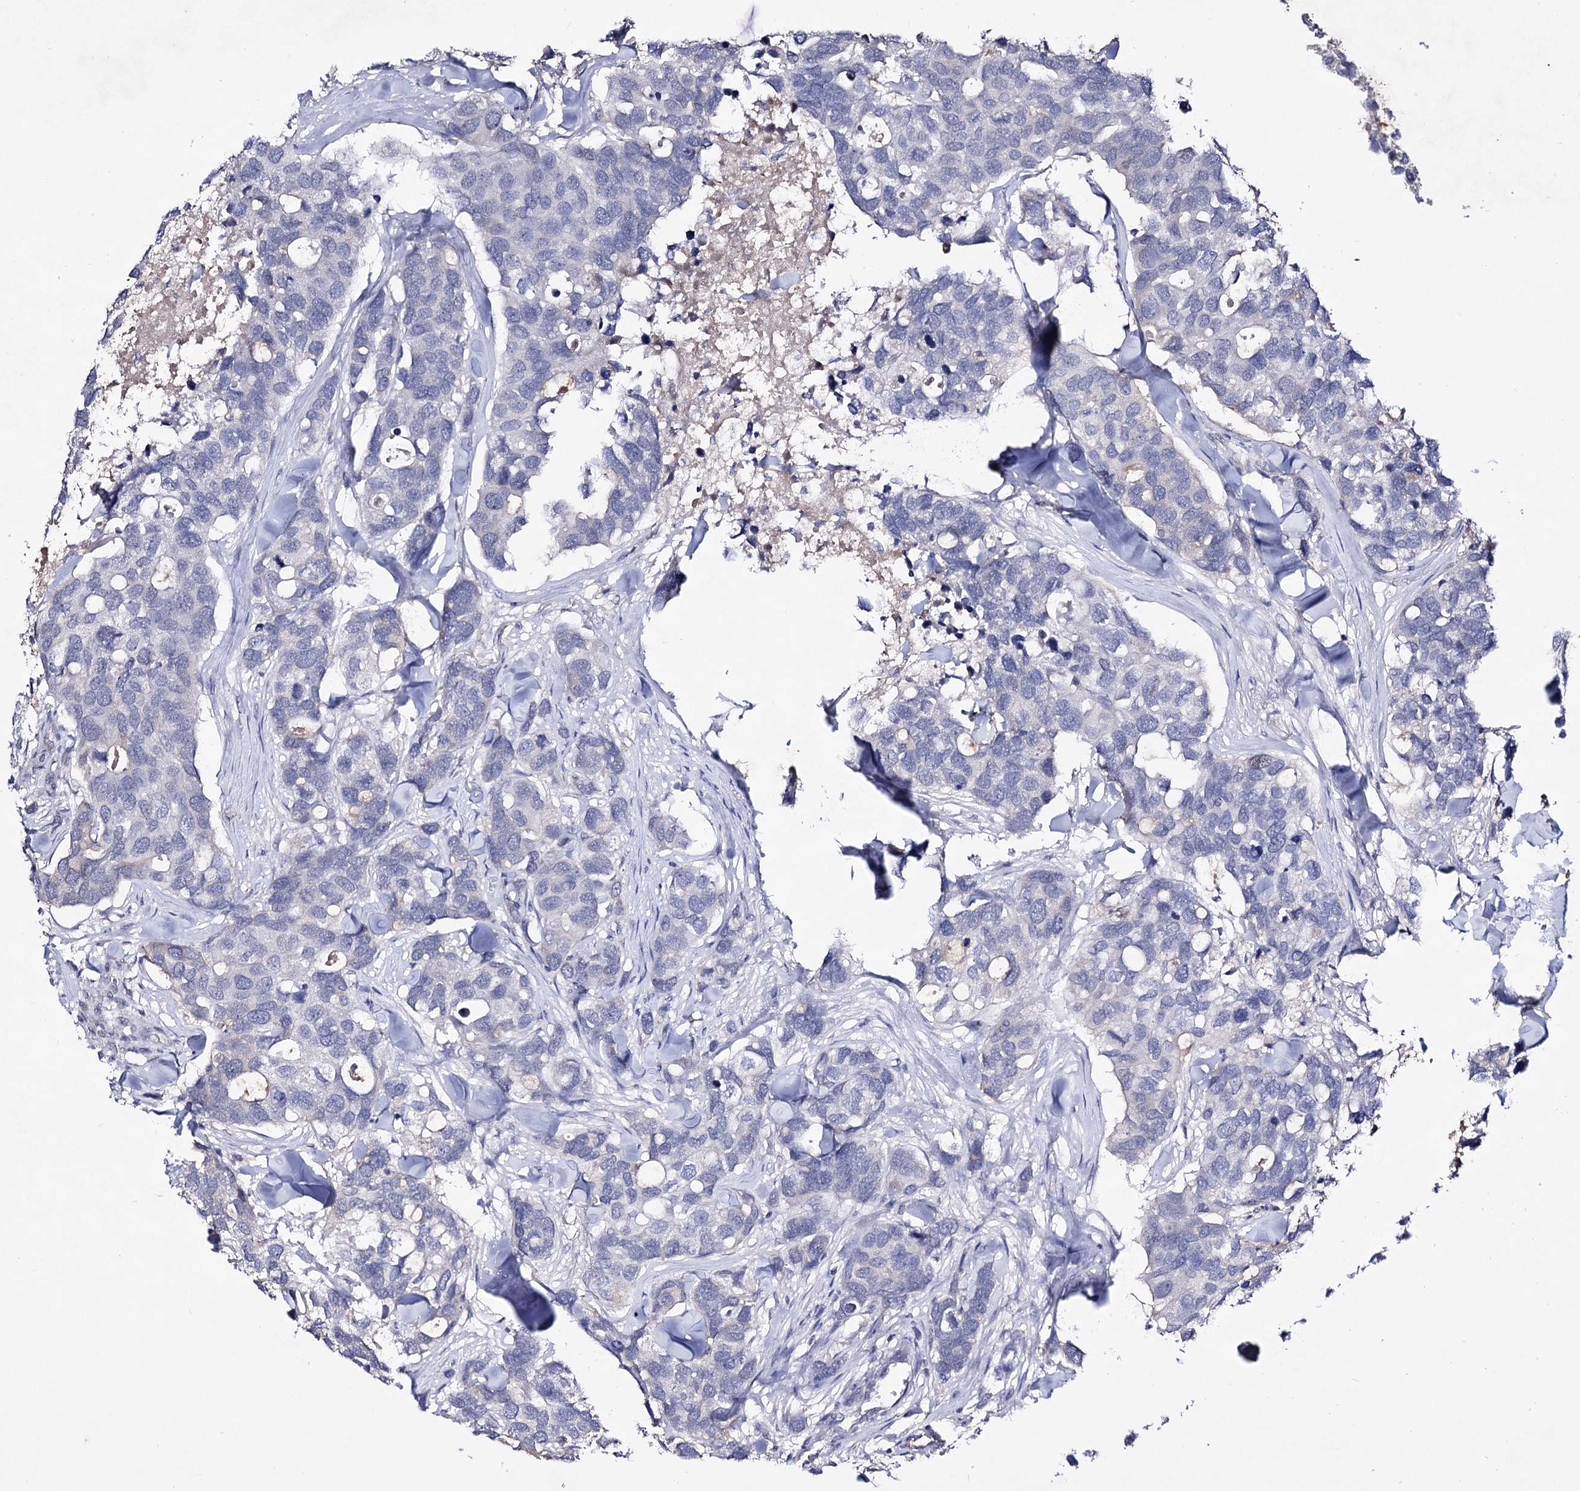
{"staining": {"intensity": "negative", "quantity": "none", "location": "none"}, "tissue": "breast cancer", "cell_type": "Tumor cells", "image_type": "cancer", "snomed": [{"axis": "morphology", "description": "Duct carcinoma"}, {"axis": "topography", "description": "Breast"}], "caption": "Human infiltrating ductal carcinoma (breast) stained for a protein using immunohistochemistry (IHC) reveals no positivity in tumor cells.", "gene": "PLIN1", "patient": {"sex": "female", "age": 83}}